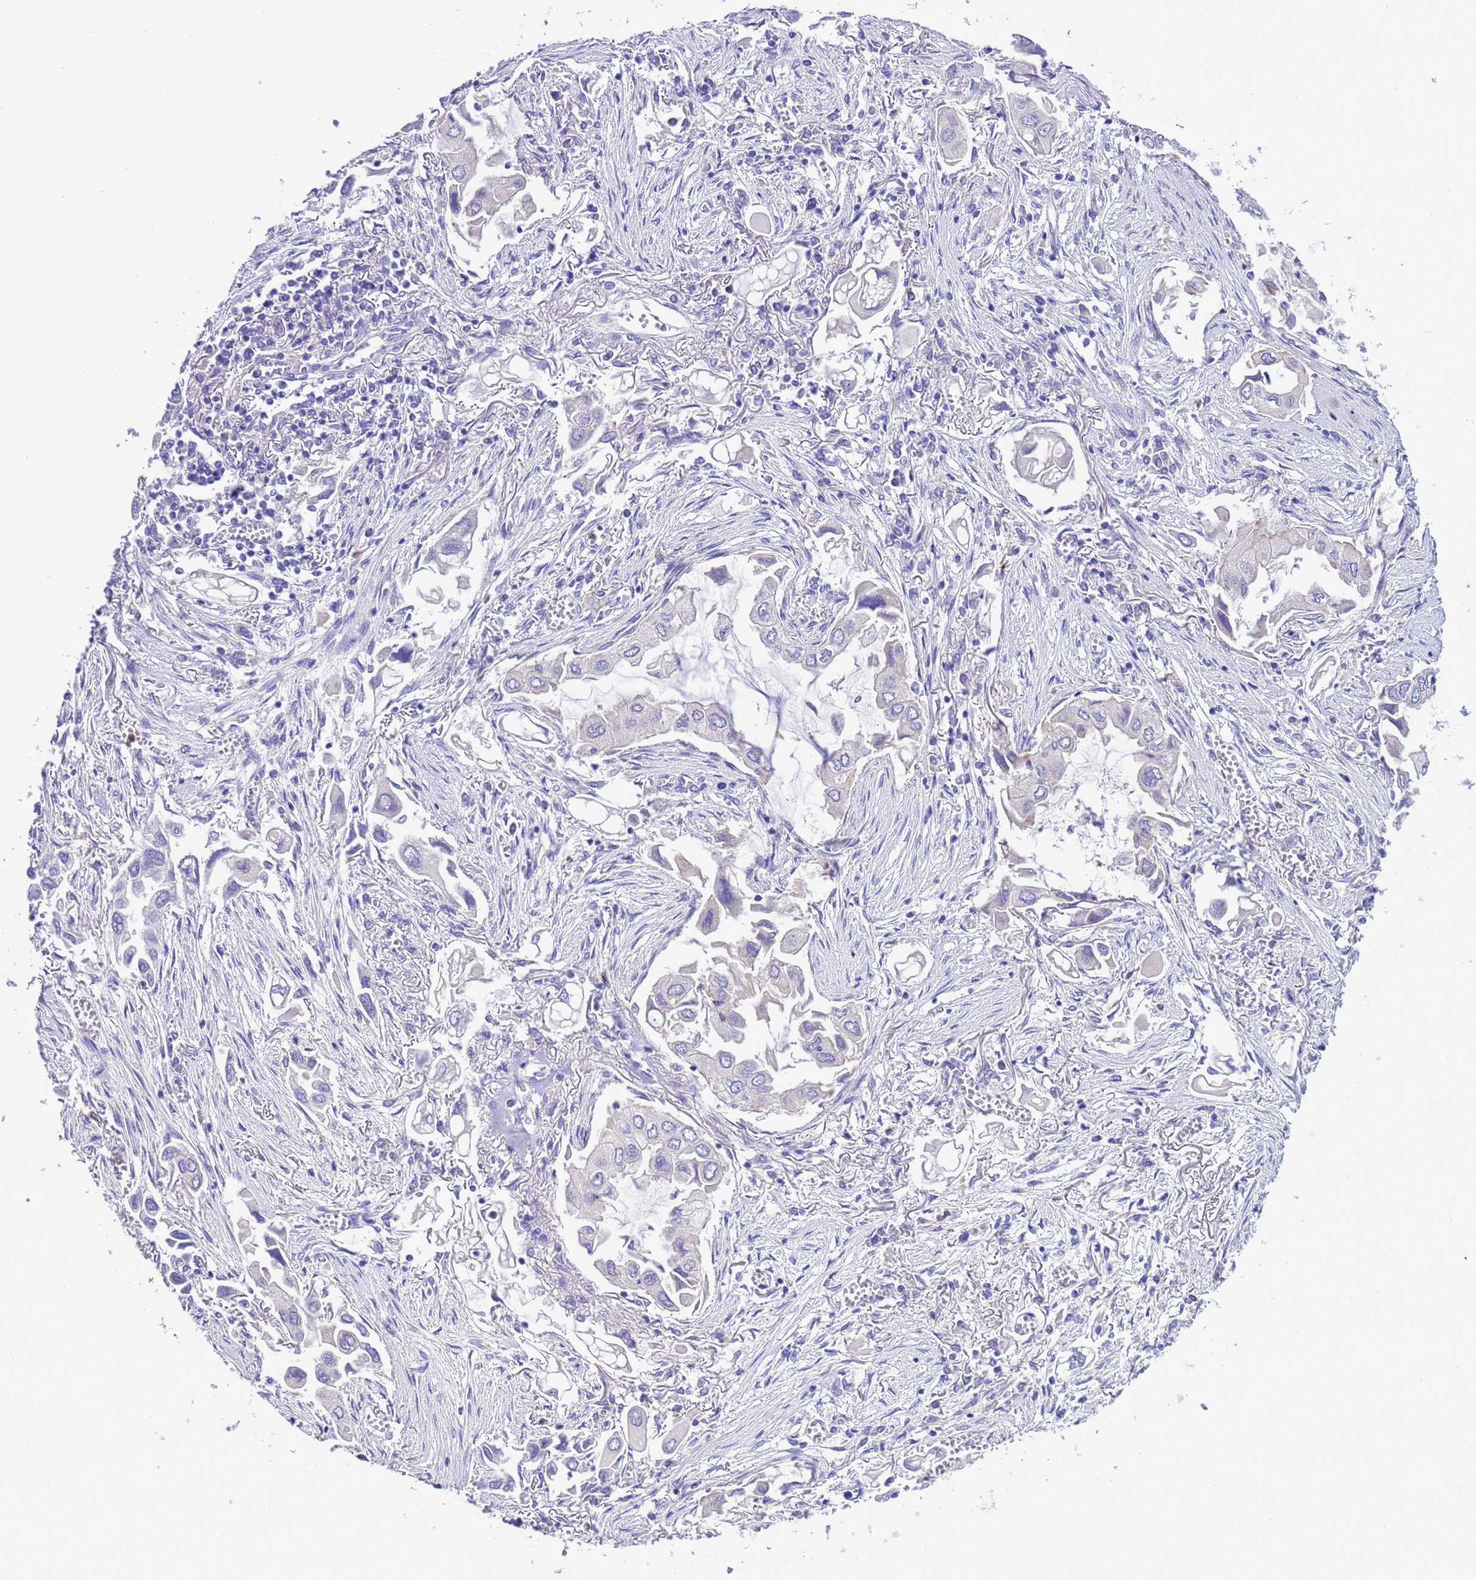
{"staining": {"intensity": "negative", "quantity": "none", "location": "none"}, "tissue": "lung cancer", "cell_type": "Tumor cells", "image_type": "cancer", "snomed": [{"axis": "morphology", "description": "Adenocarcinoma, NOS"}, {"axis": "topography", "description": "Lung"}], "caption": "This is an immunohistochemistry micrograph of lung adenocarcinoma. There is no staining in tumor cells.", "gene": "KICS2", "patient": {"sex": "female", "age": 76}}